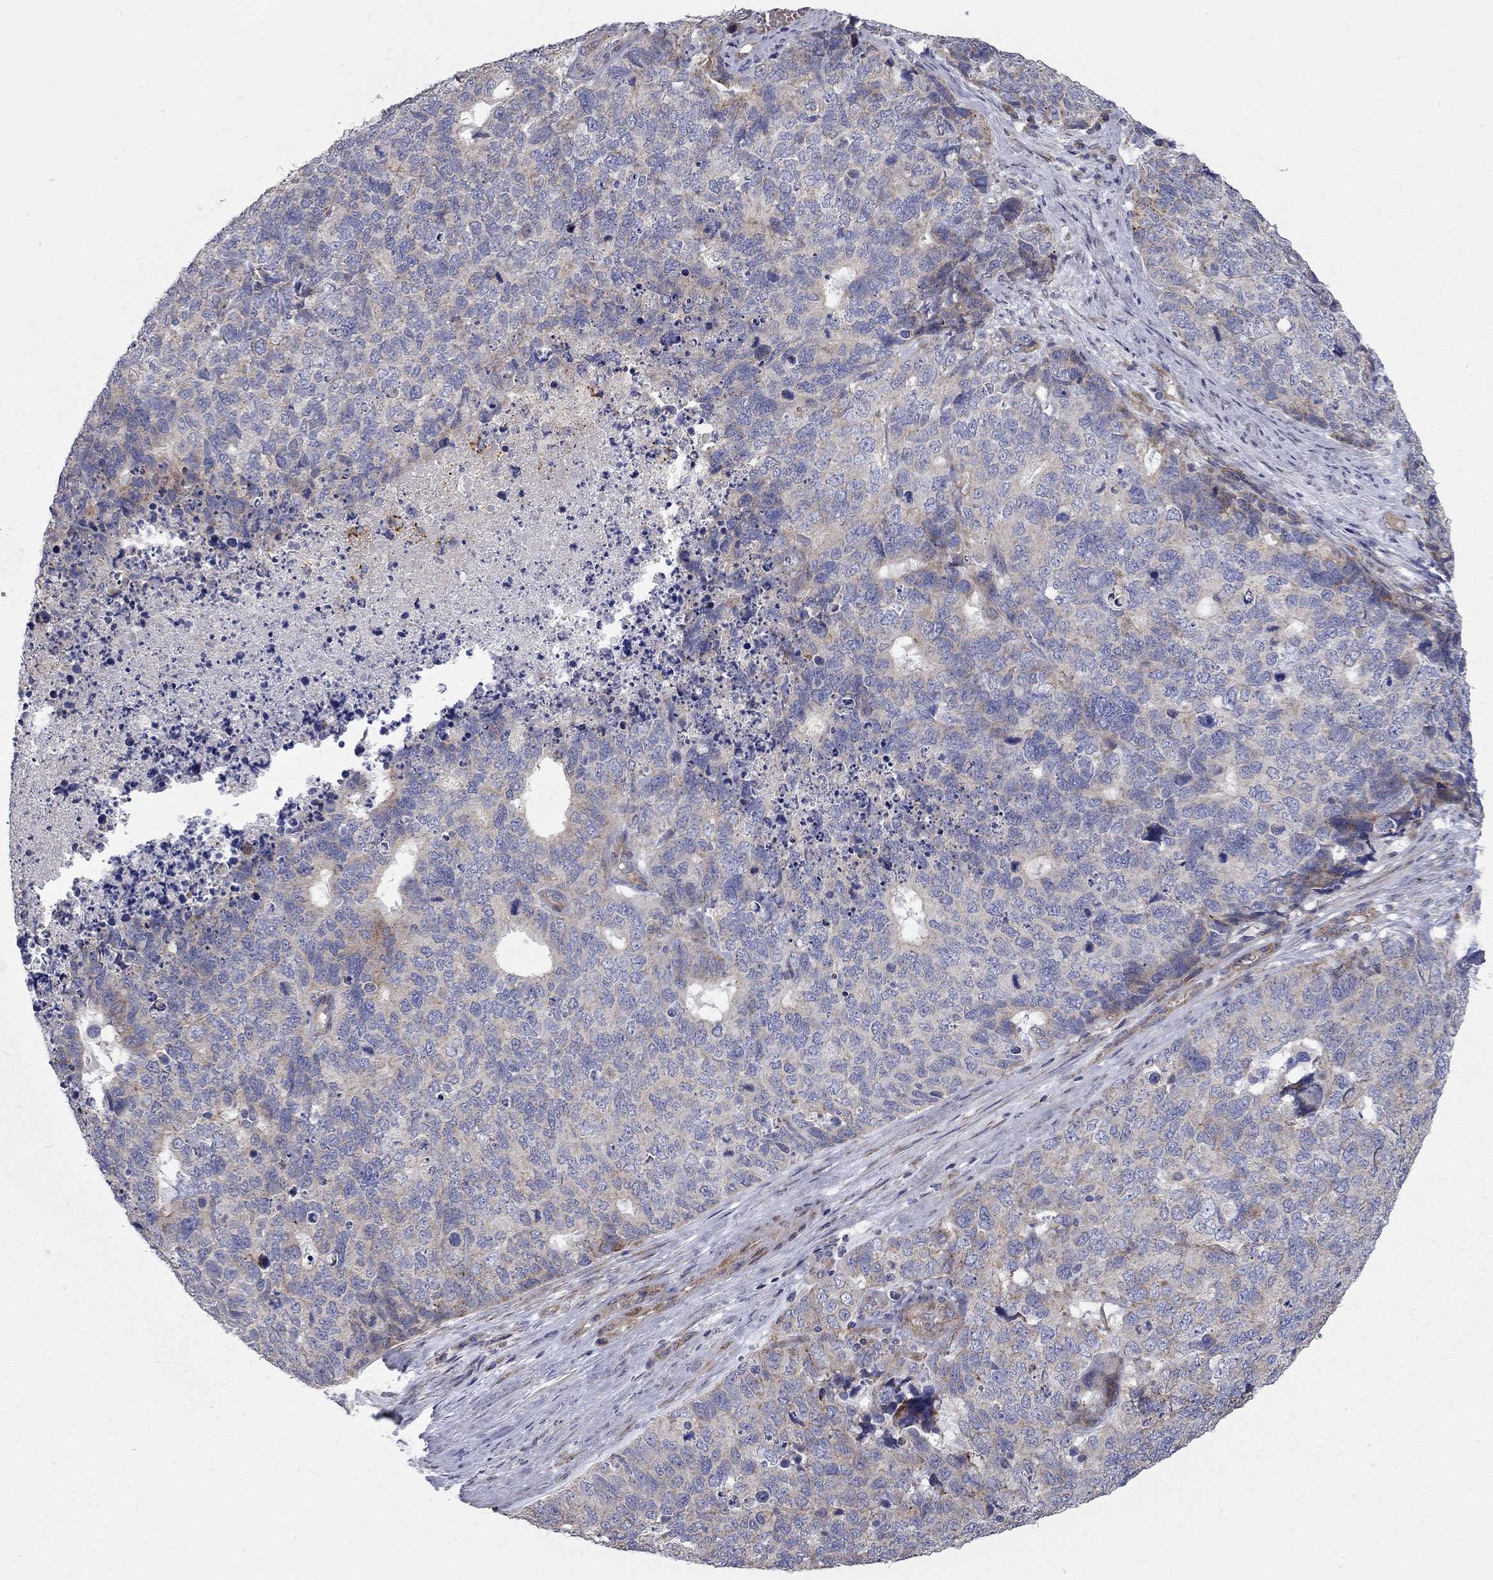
{"staining": {"intensity": "weak", "quantity": "<25%", "location": "cytoplasmic/membranous"}, "tissue": "cervical cancer", "cell_type": "Tumor cells", "image_type": "cancer", "snomed": [{"axis": "morphology", "description": "Squamous cell carcinoma, NOS"}, {"axis": "topography", "description": "Cervix"}], "caption": "Micrograph shows no significant protein expression in tumor cells of cervical squamous cell carcinoma.", "gene": "KANSL1L", "patient": {"sex": "female", "age": 63}}